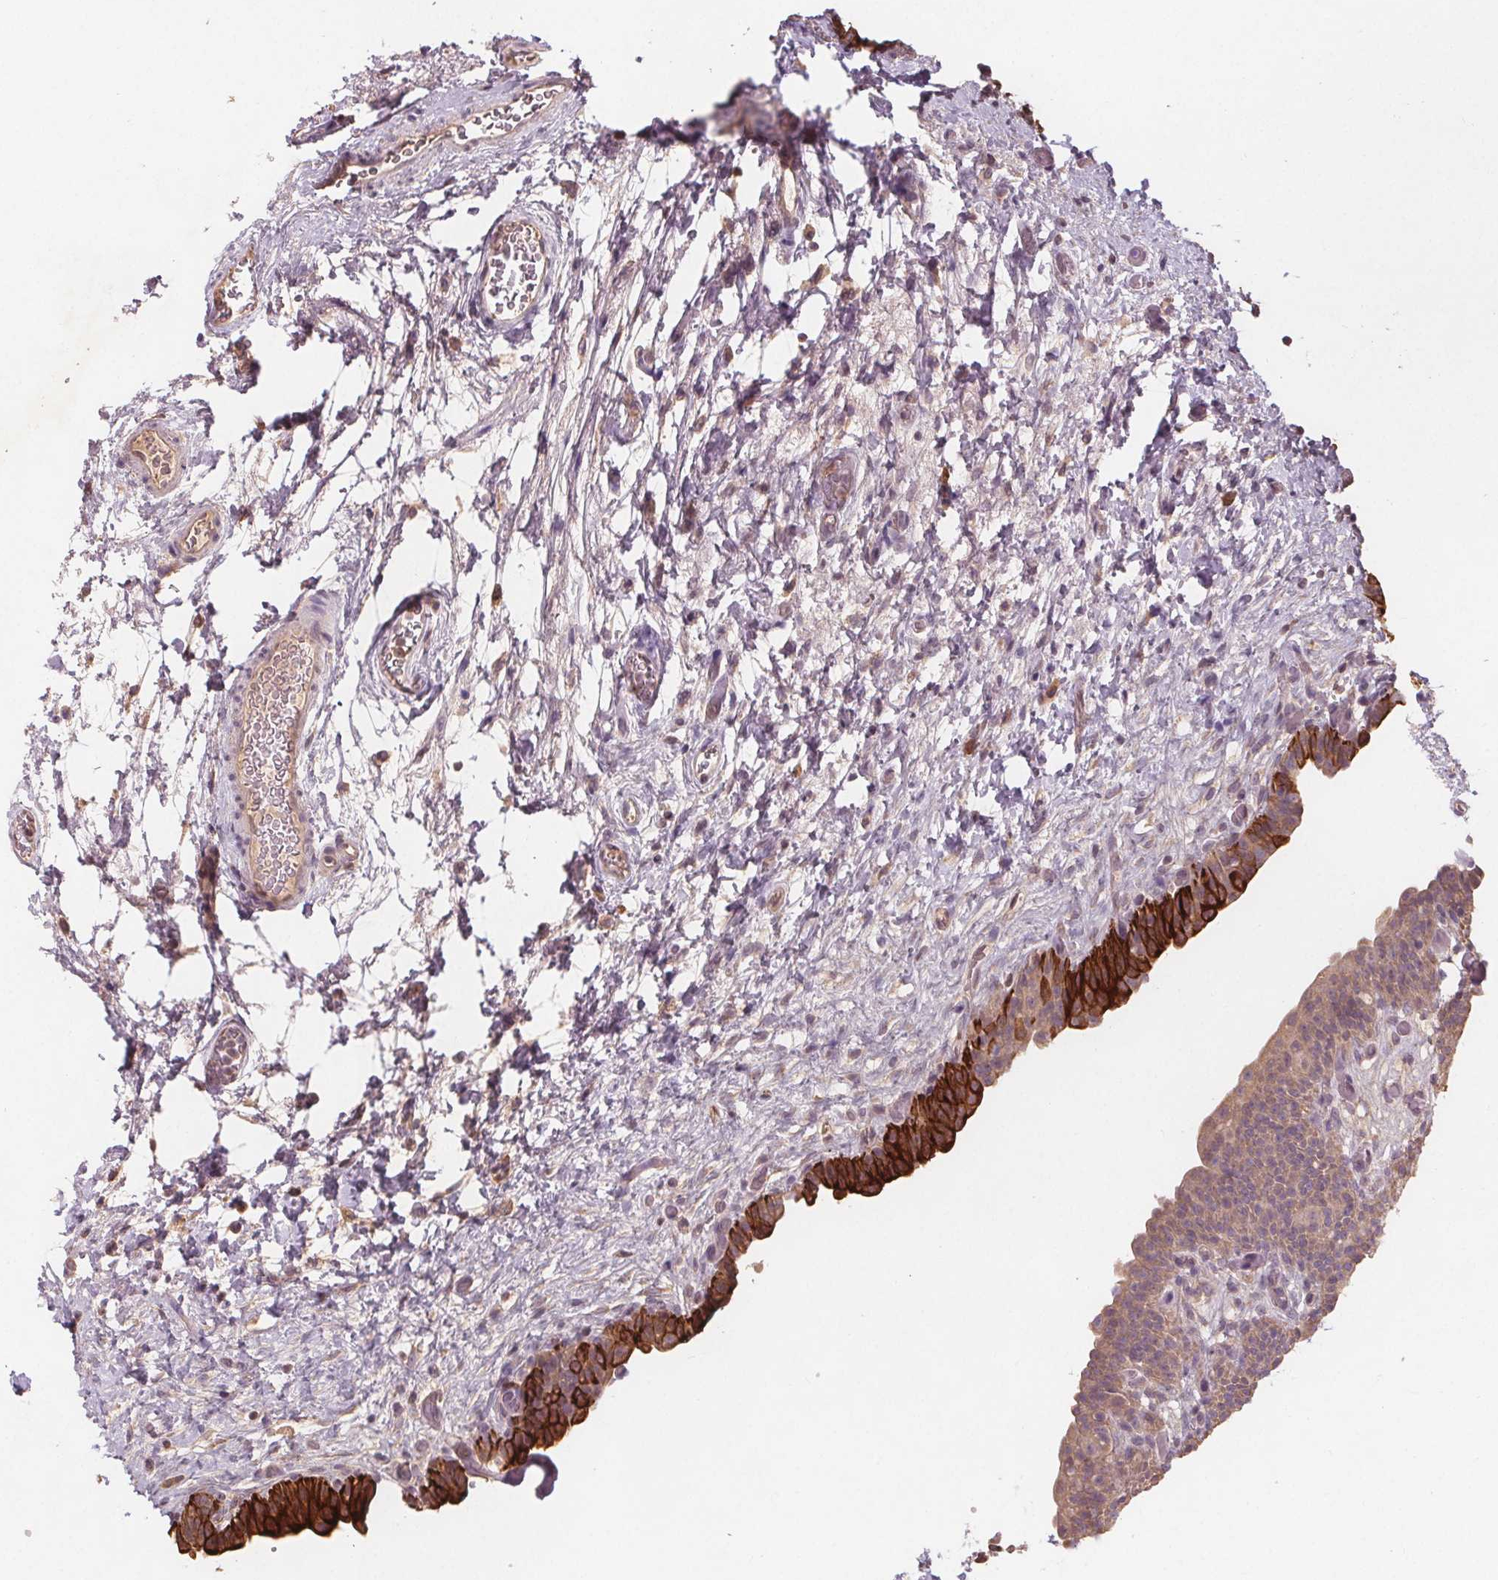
{"staining": {"intensity": "strong", "quantity": "25%-75%", "location": "cytoplasmic/membranous"}, "tissue": "urinary bladder", "cell_type": "Urothelial cells", "image_type": "normal", "snomed": [{"axis": "morphology", "description": "Normal tissue, NOS"}, {"axis": "topography", "description": "Urinary bladder"}], "caption": "Urinary bladder stained with DAB IHC reveals high levels of strong cytoplasmic/membranous positivity in about 25%-75% of urothelial cells. (DAB IHC with brightfield microscopy, high magnification).", "gene": "TMEM80", "patient": {"sex": "male", "age": 69}}